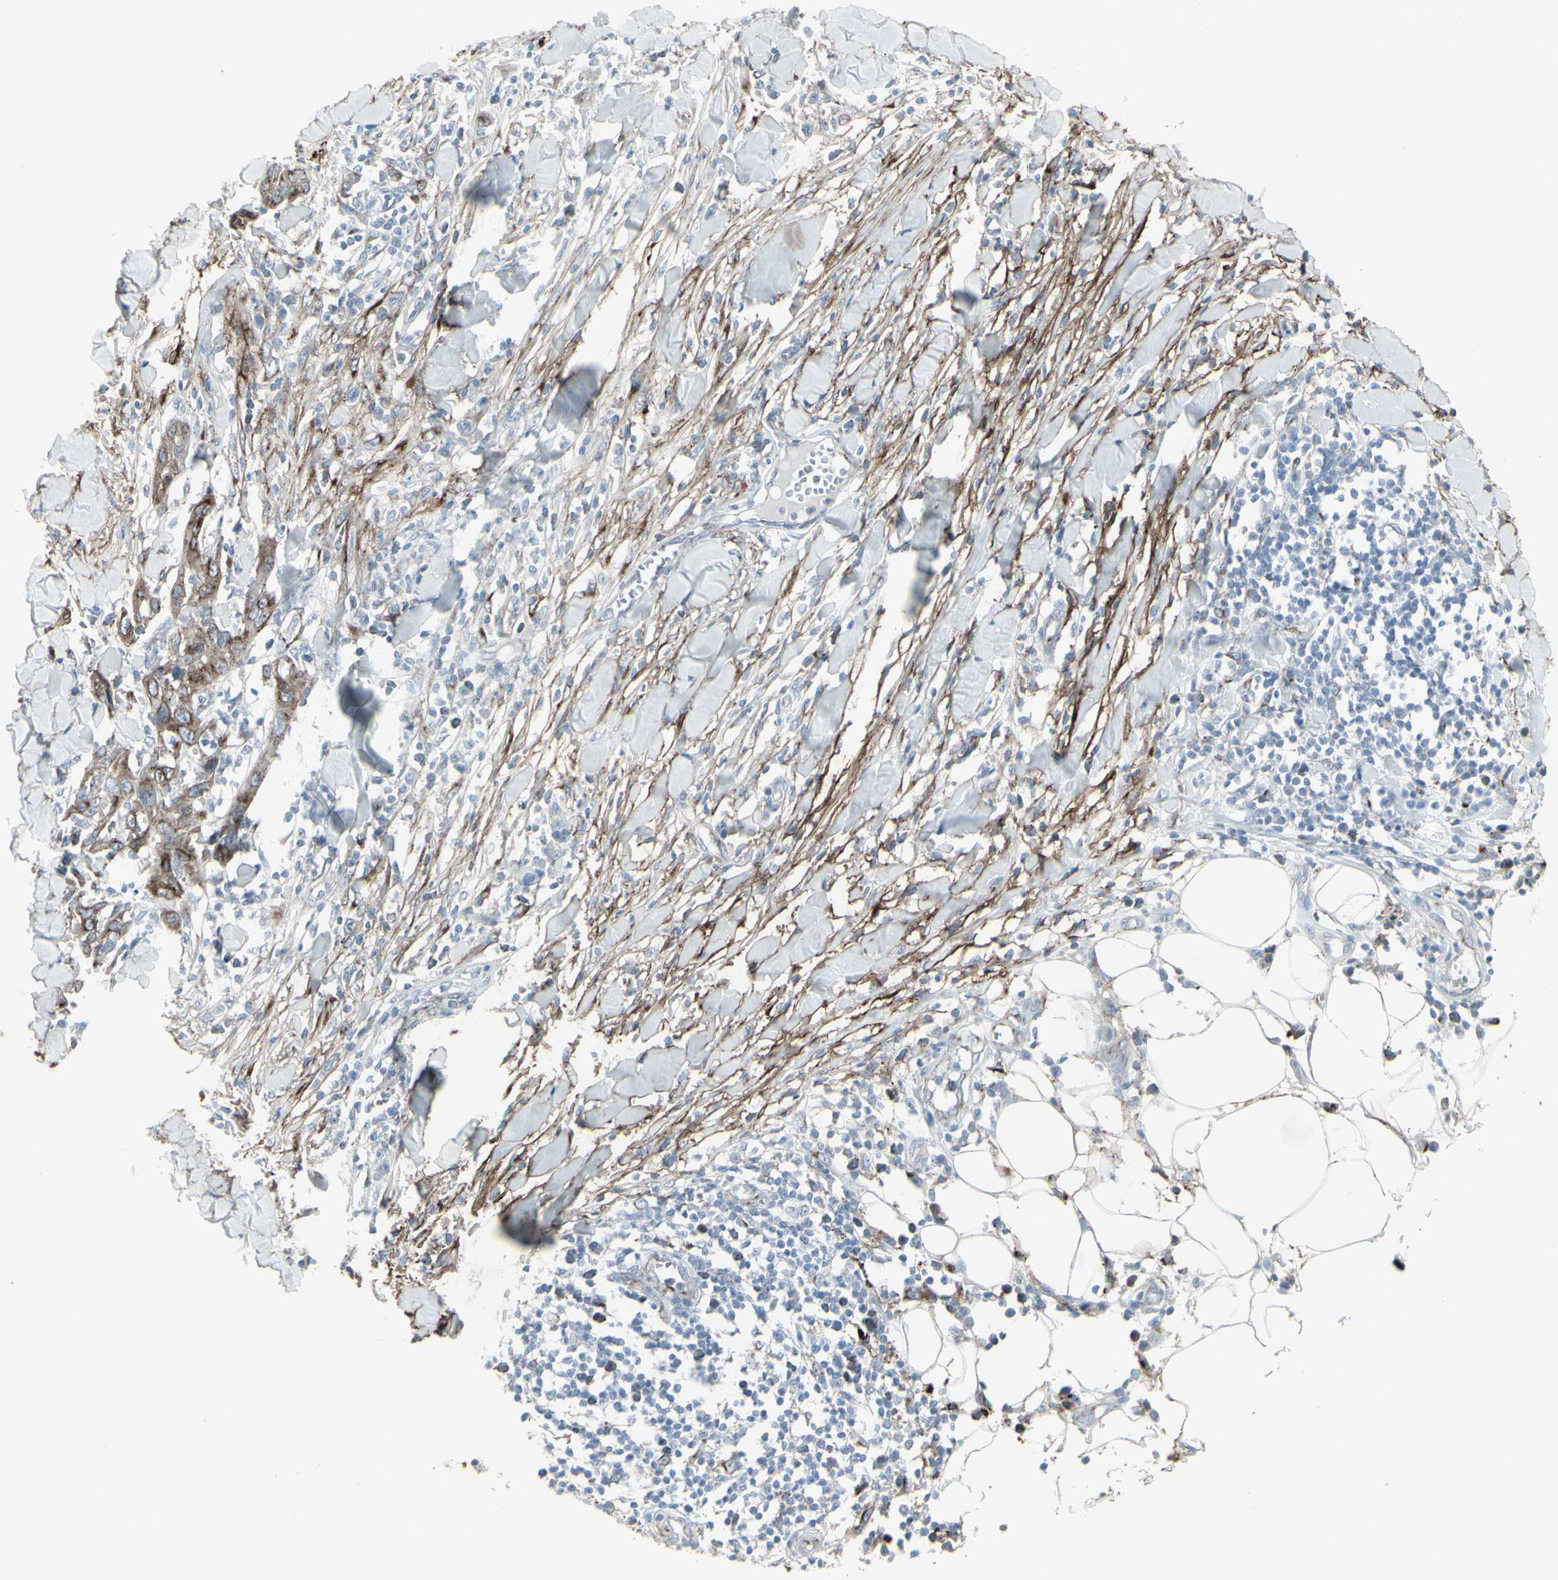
{"staining": {"intensity": "moderate", "quantity": ">75%", "location": "cytoplasmic/membranous"}, "tissue": "skin cancer", "cell_type": "Tumor cells", "image_type": "cancer", "snomed": [{"axis": "morphology", "description": "Squamous cell carcinoma, NOS"}, {"axis": "topography", "description": "Skin"}], "caption": "Immunohistochemistry (IHC) of skin cancer (squamous cell carcinoma) reveals medium levels of moderate cytoplasmic/membranous positivity in about >75% of tumor cells. (Stains: DAB in brown, nuclei in blue, Microscopy: brightfield microscopy at high magnification).", "gene": "GJA1", "patient": {"sex": "male", "age": 24}}